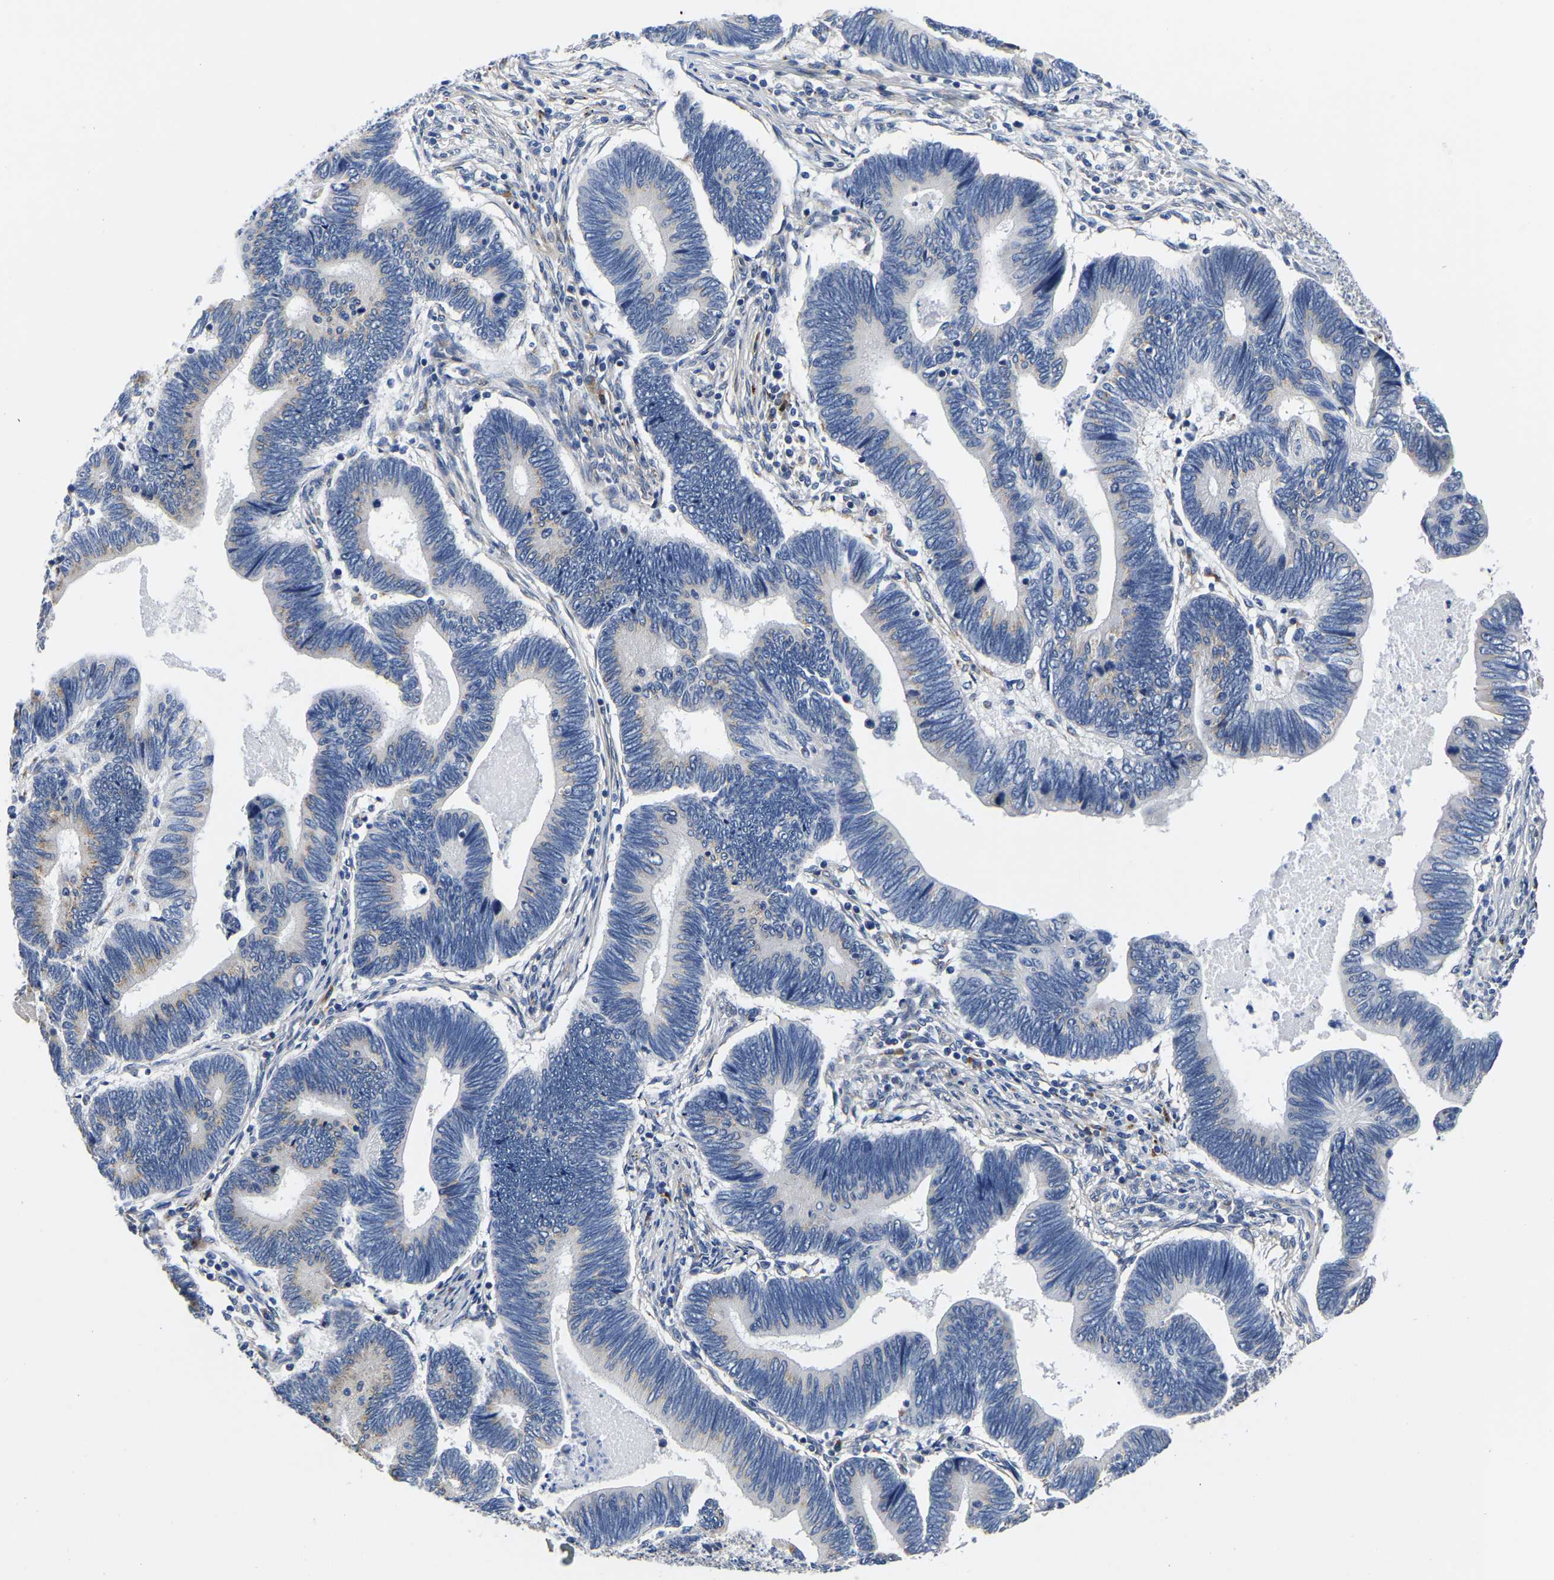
{"staining": {"intensity": "negative", "quantity": "none", "location": "none"}, "tissue": "pancreatic cancer", "cell_type": "Tumor cells", "image_type": "cancer", "snomed": [{"axis": "morphology", "description": "Adenocarcinoma, NOS"}, {"axis": "topography", "description": "Pancreas"}], "caption": "This is a image of immunohistochemistry (IHC) staining of pancreatic cancer, which shows no expression in tumor cells.", "gene": "PDLIM7", "patient": {"sex": "female", "age": 70}}